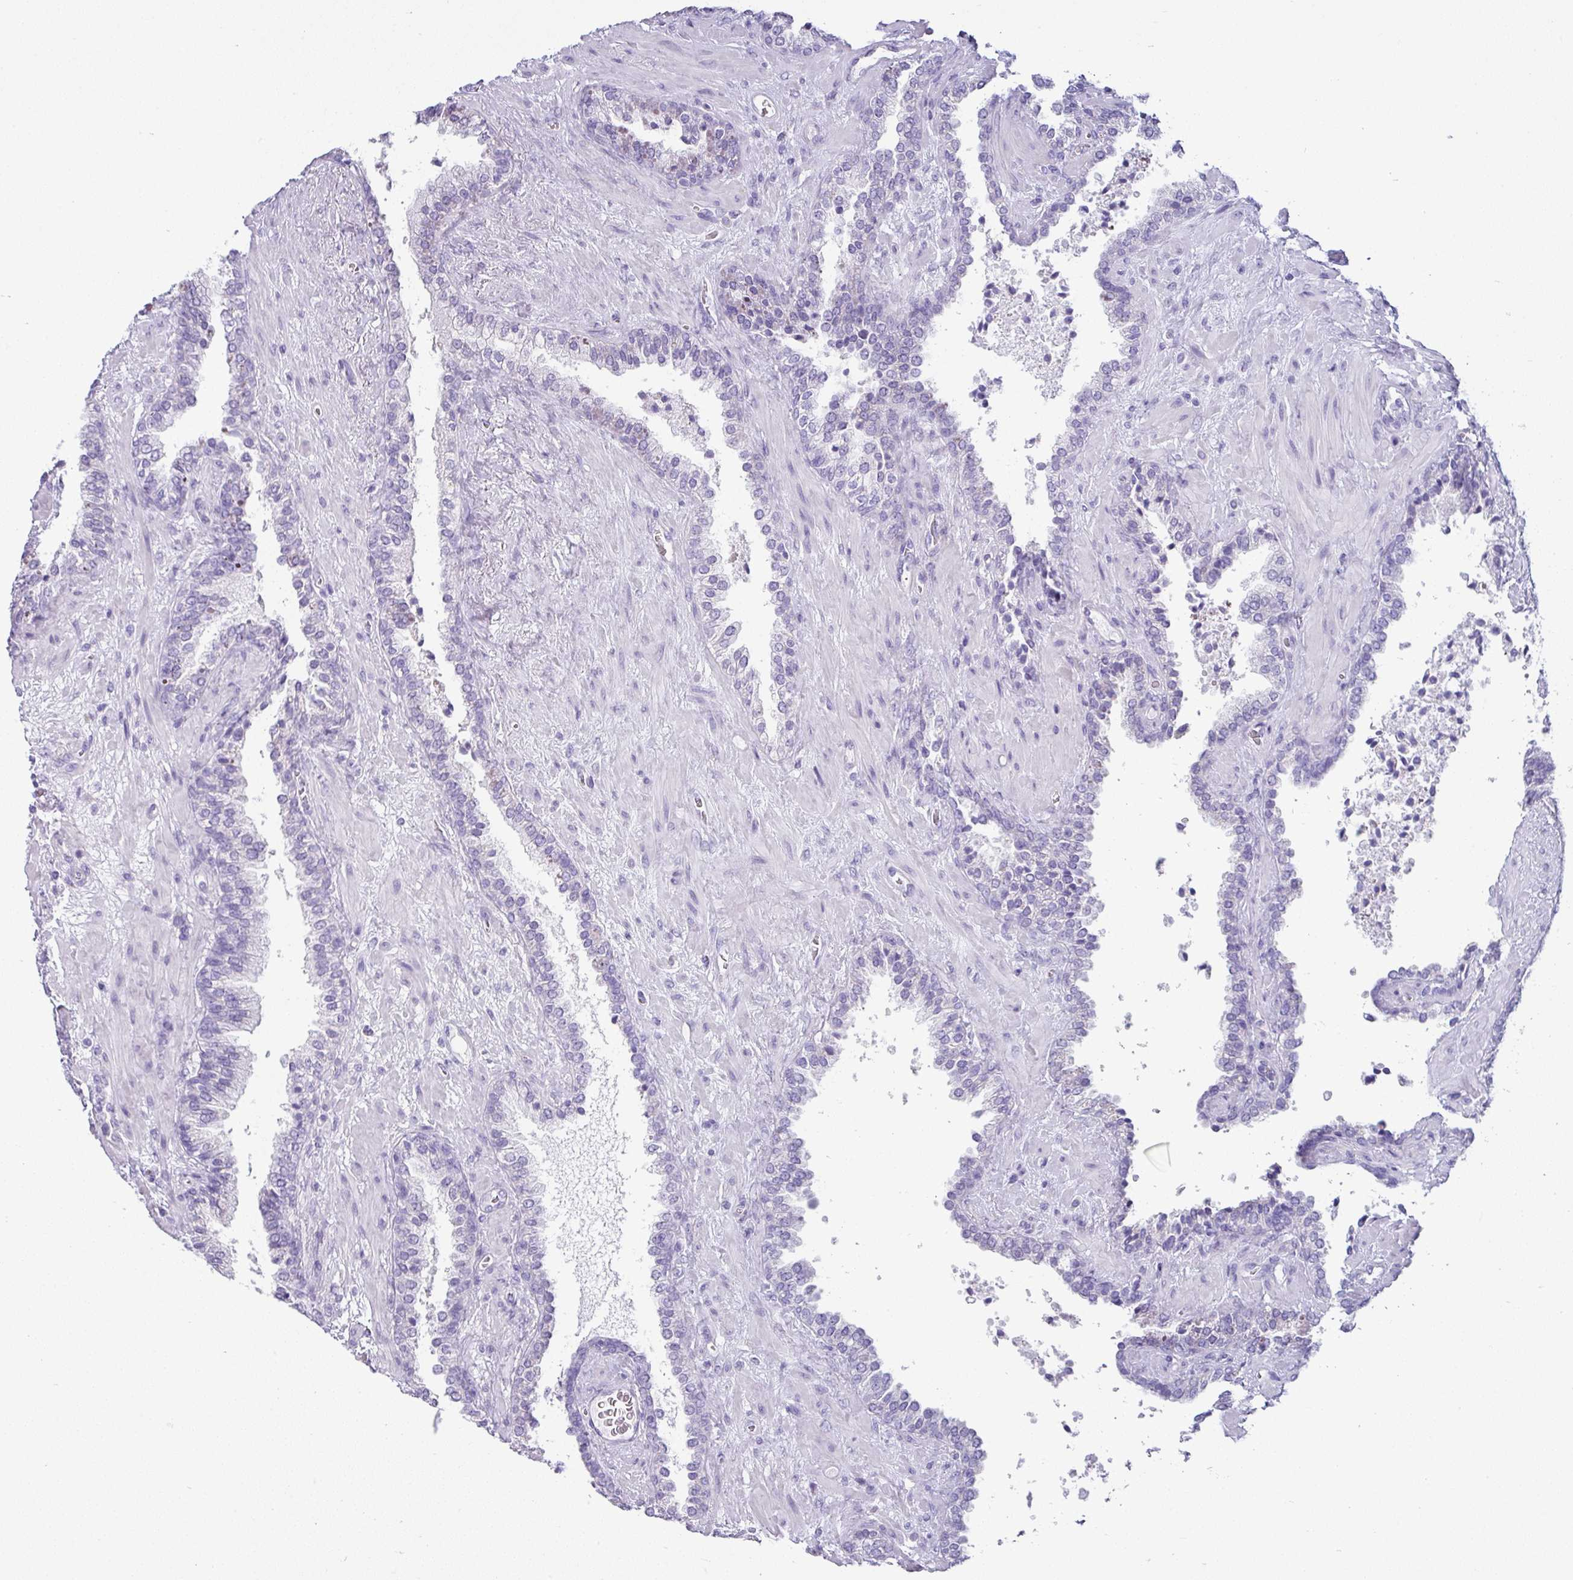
{"staining": {"intensity": "negative", "quantity": "none", "location": "none"}, "tissue": "prostate cancer", "cell_type": "Tumor cells", "image_type": "cancer", "snomed": [{"axis": "morphology", "description": "Adenocarcinoma, High grade"}, {"axis": "topography", "description": "Prostate"}], "caption": "Immunohistochemistry image of neoplastic tissue: human prostate cancer stained with DAB (3,3'-diaminobenzidine) displays no significant protein staining in tumor cells.", "gene": "VCY1B", "patient": {"sex": "male", "age": 71}}